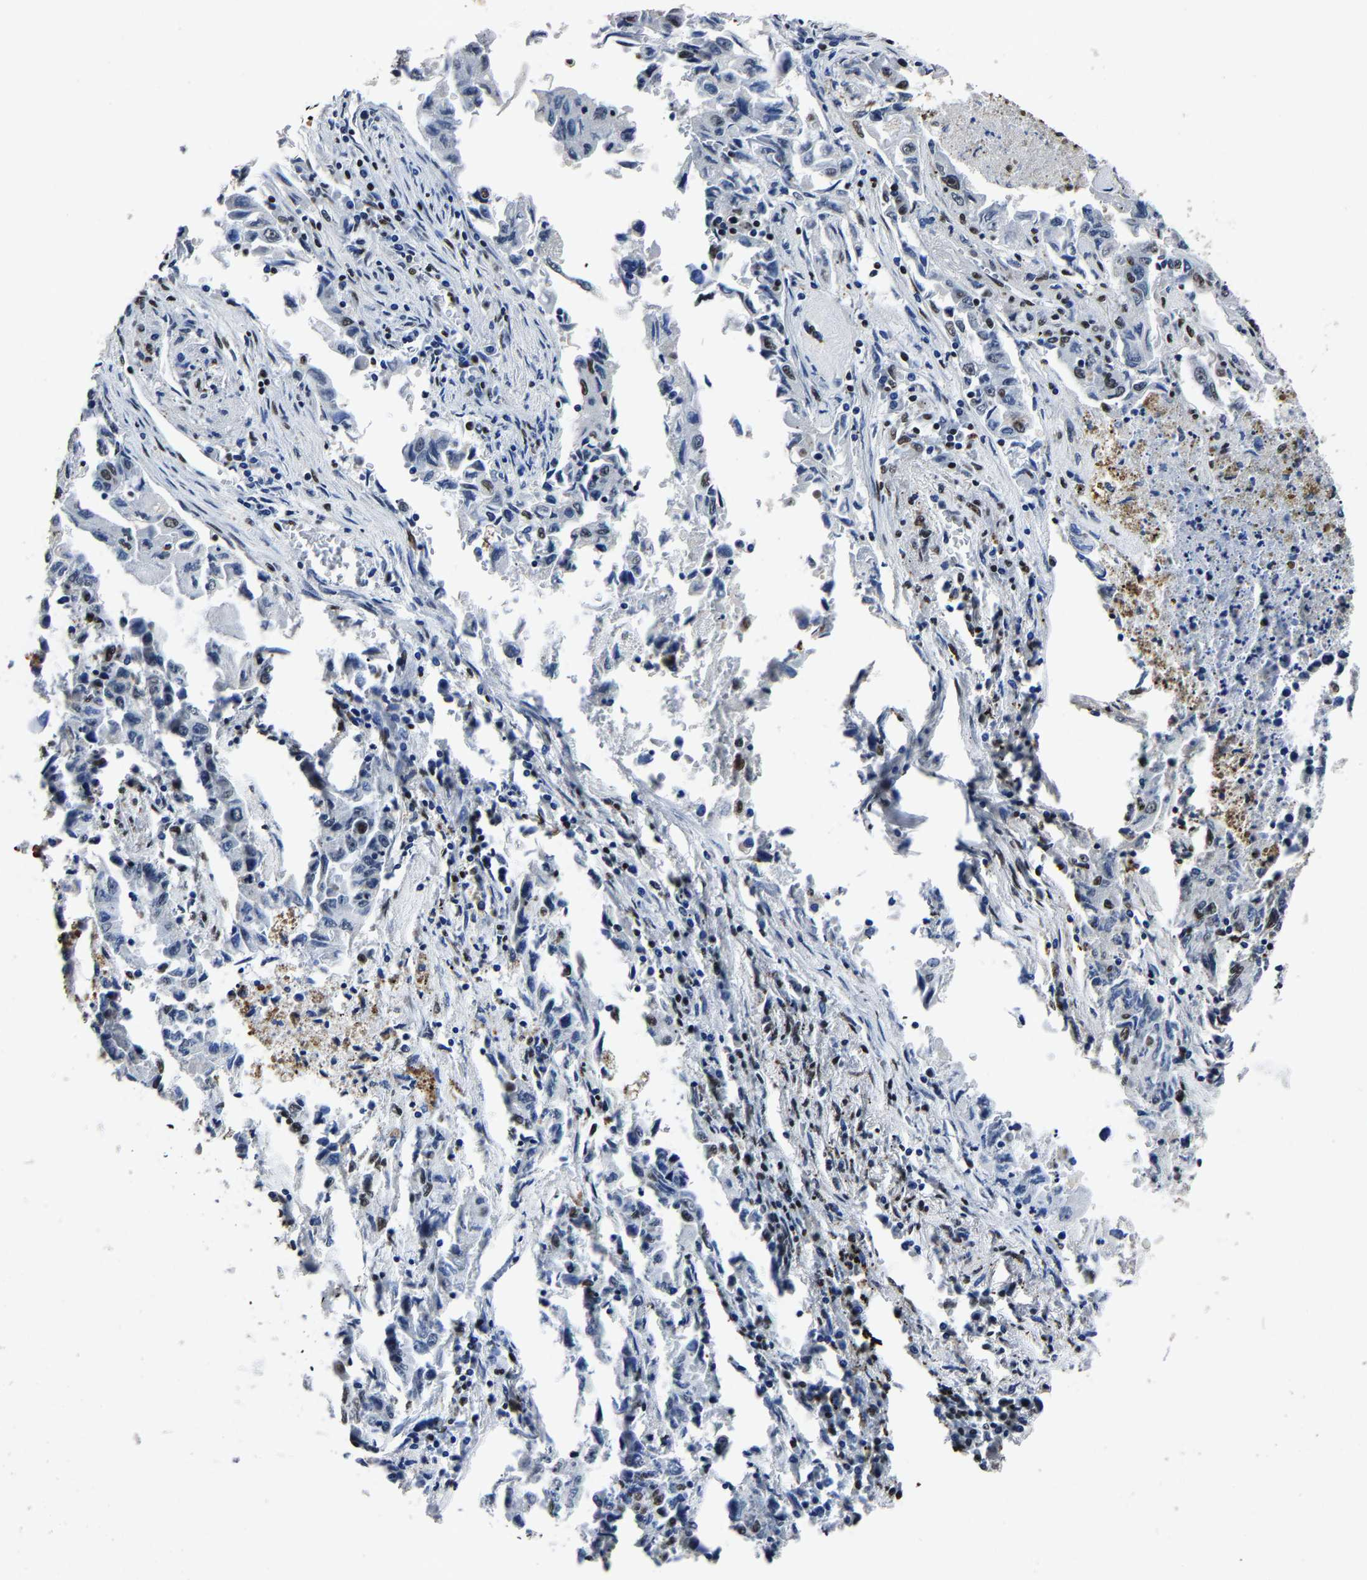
{"staining": {"intensity": "moderate", "quantity": "<25%", "location": "nuclear"}, "tissue": "lung cancer", "cell_type": "Tumor cells", "image_type": "cancer", "snomed": [{"axis": "morphology", "description": "Adenocarcinoma, NOS"}, {"axis": "topography", "description": "Lung"}], "caption": "Immunohistochemistry micrograph of neoplastic tissue: human lung cancer (adenocarcinoma) stained using IHC demonstrates low levels of moderate protein expression localized specifically in the nuclear of tumor cells, appearing as a nuclear brown color.", "gene": "RBM45", "patient": {"sex": "female", "age": 51}}